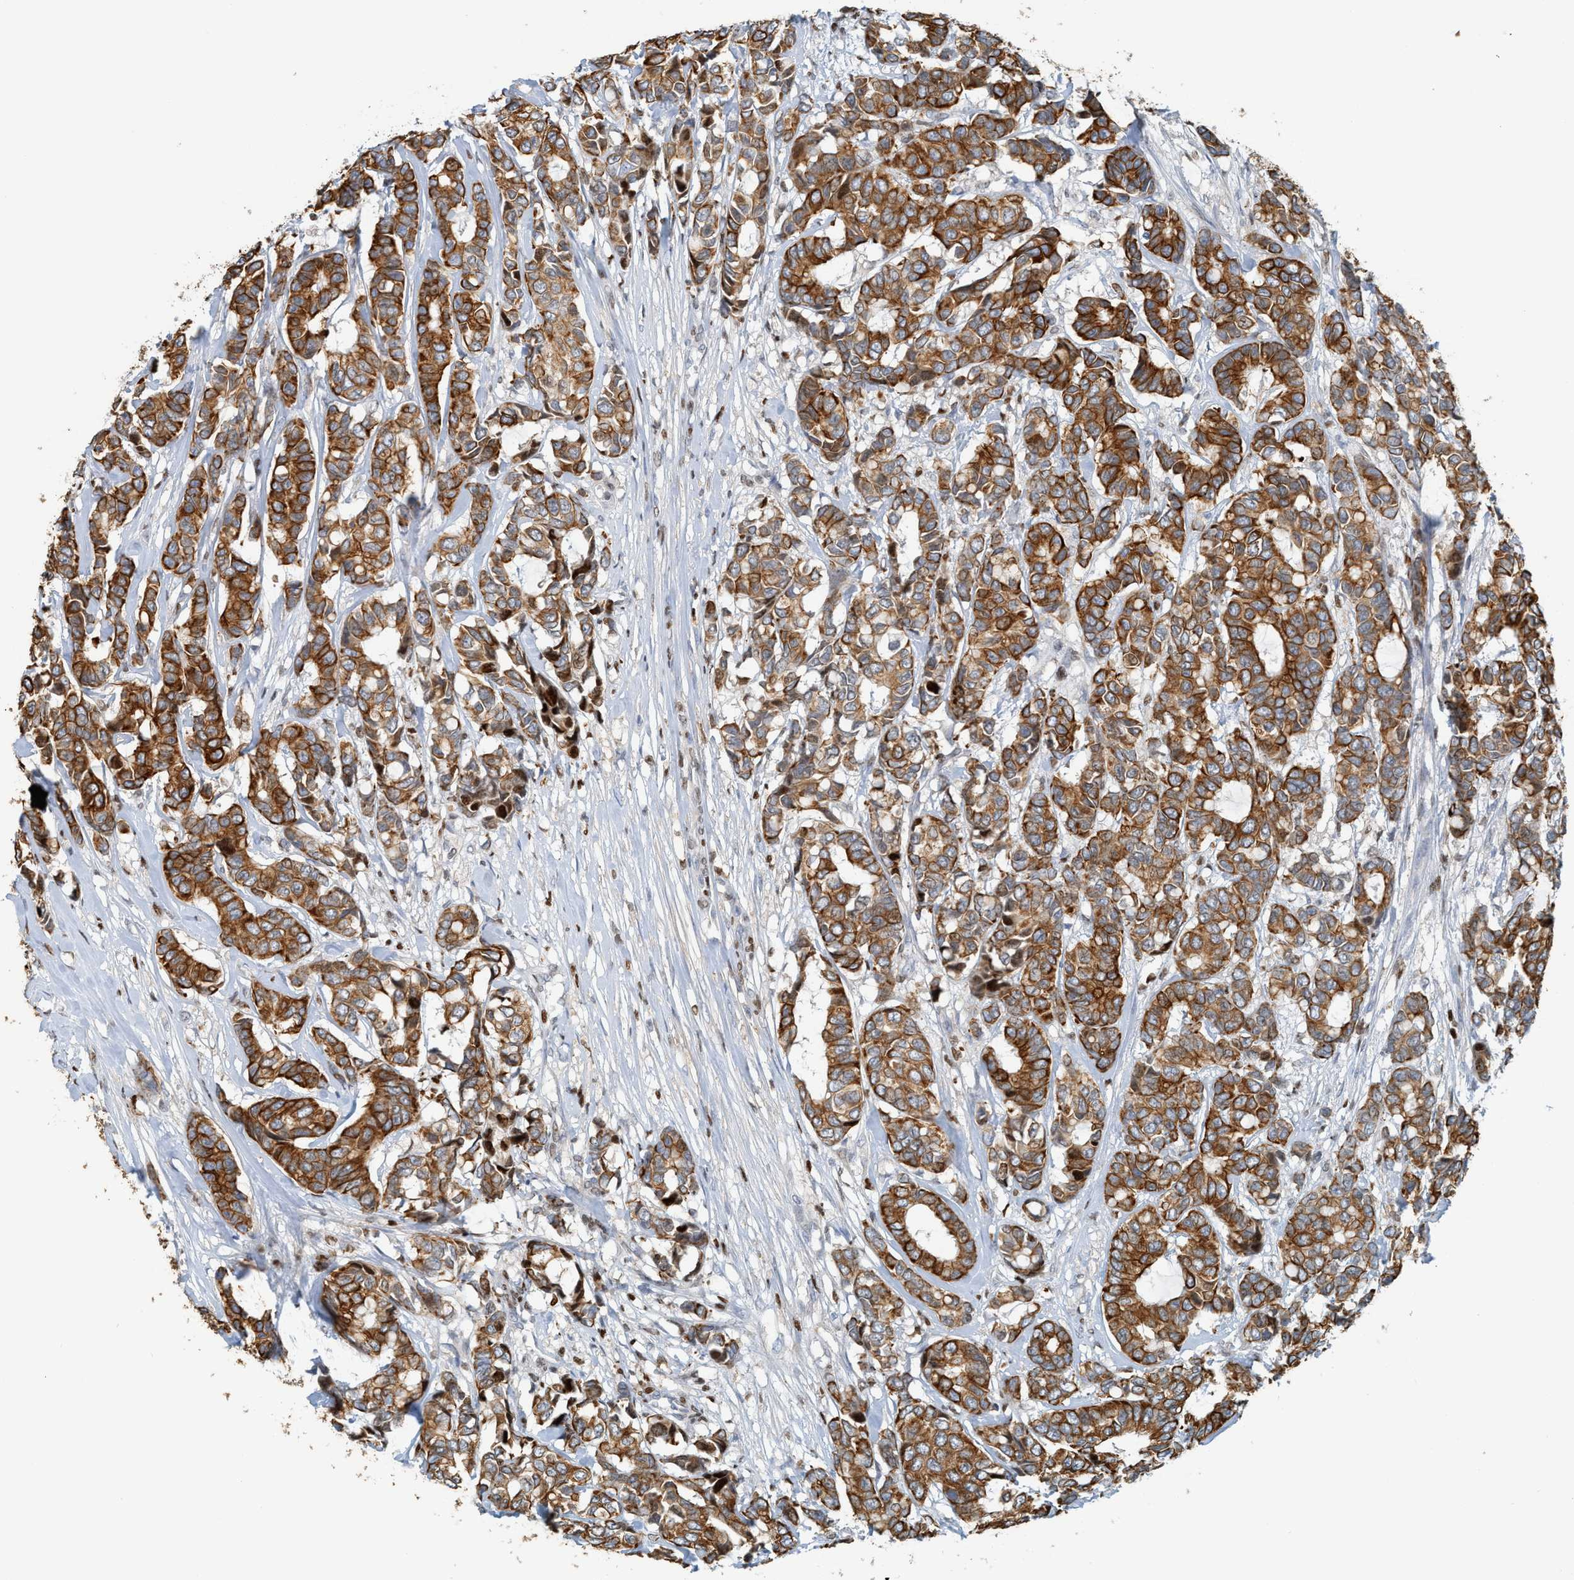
{"staining": {"intensity": "strong", "quantity": ">75%", "location": "cytoplasmic/membranous"}, "tissue": "breast cancer", "cell_type": "Tumor cells", "image_type": "cancer", "snomed": [{"axis": "morphology", "description": "Duct carcinoma"}, {"axis": "topography", "description": "Breast"}], "caption": "Protein staining of infiltrating ductal carcinoma (breast) tissue exhibits strong cytoplasmic/membranous expression in about >75% of tumor cells.", "gene": "SH3D19", "patient": {"sex": "female", "age": 87}}